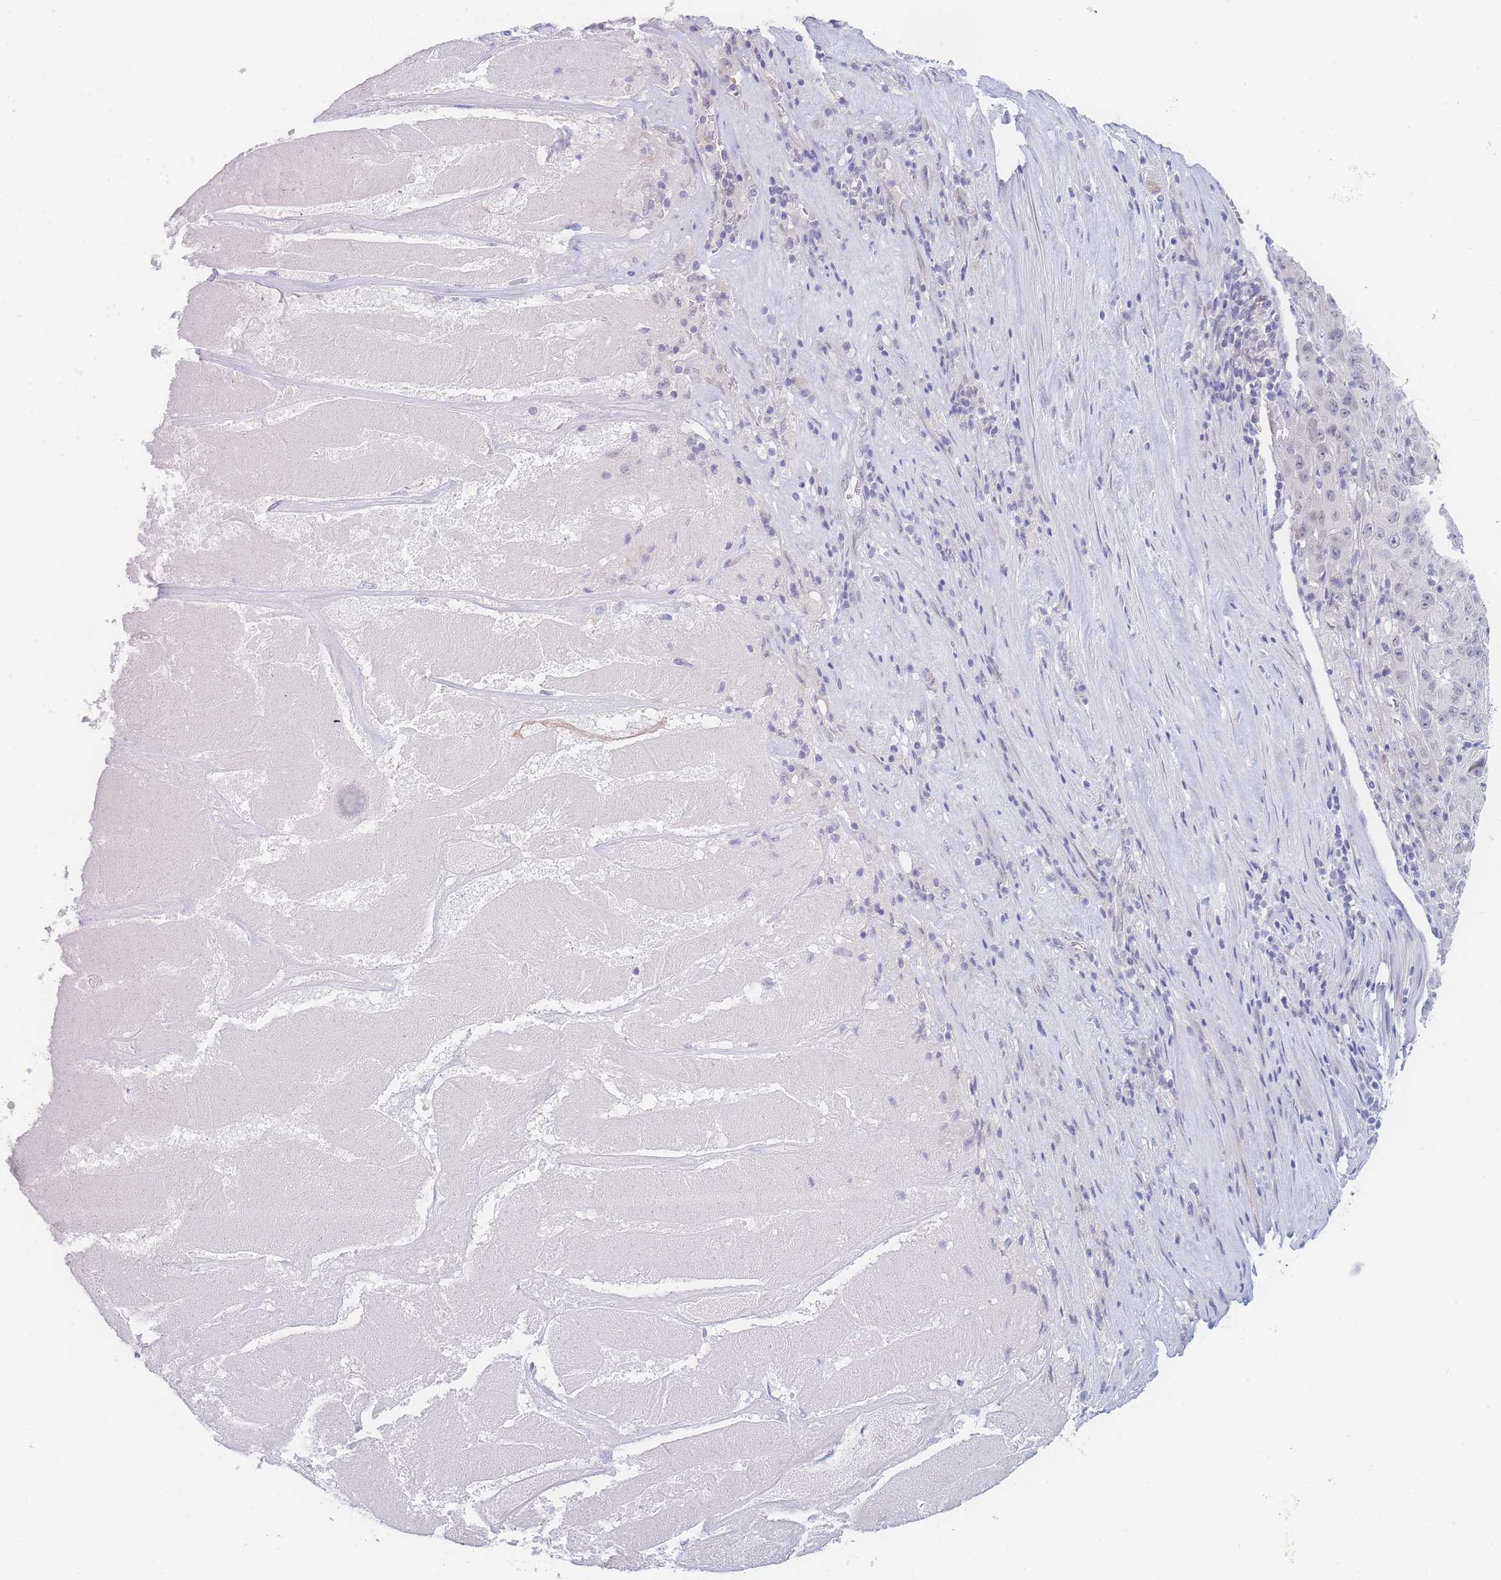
{"staining": {"intensity": "negative", "quantity": "none", "location": "none"}, "tissue": "pancreatic cancer", "cell_type": "Tumor cells", "image_type": "cancer", "snomed": [{"axis": "morphology", "description": "Adenocarcinoma, NOS"}, {"axis": "topography", "description": "Pancreas"}], "caption": "This is a micrograph of IHC staining of pancreatic cancer (adenocarcinoma), which shows no expression in tumor cells.", "gene": "PRSS22", "patient": {"sex": "male", "age": 63}}